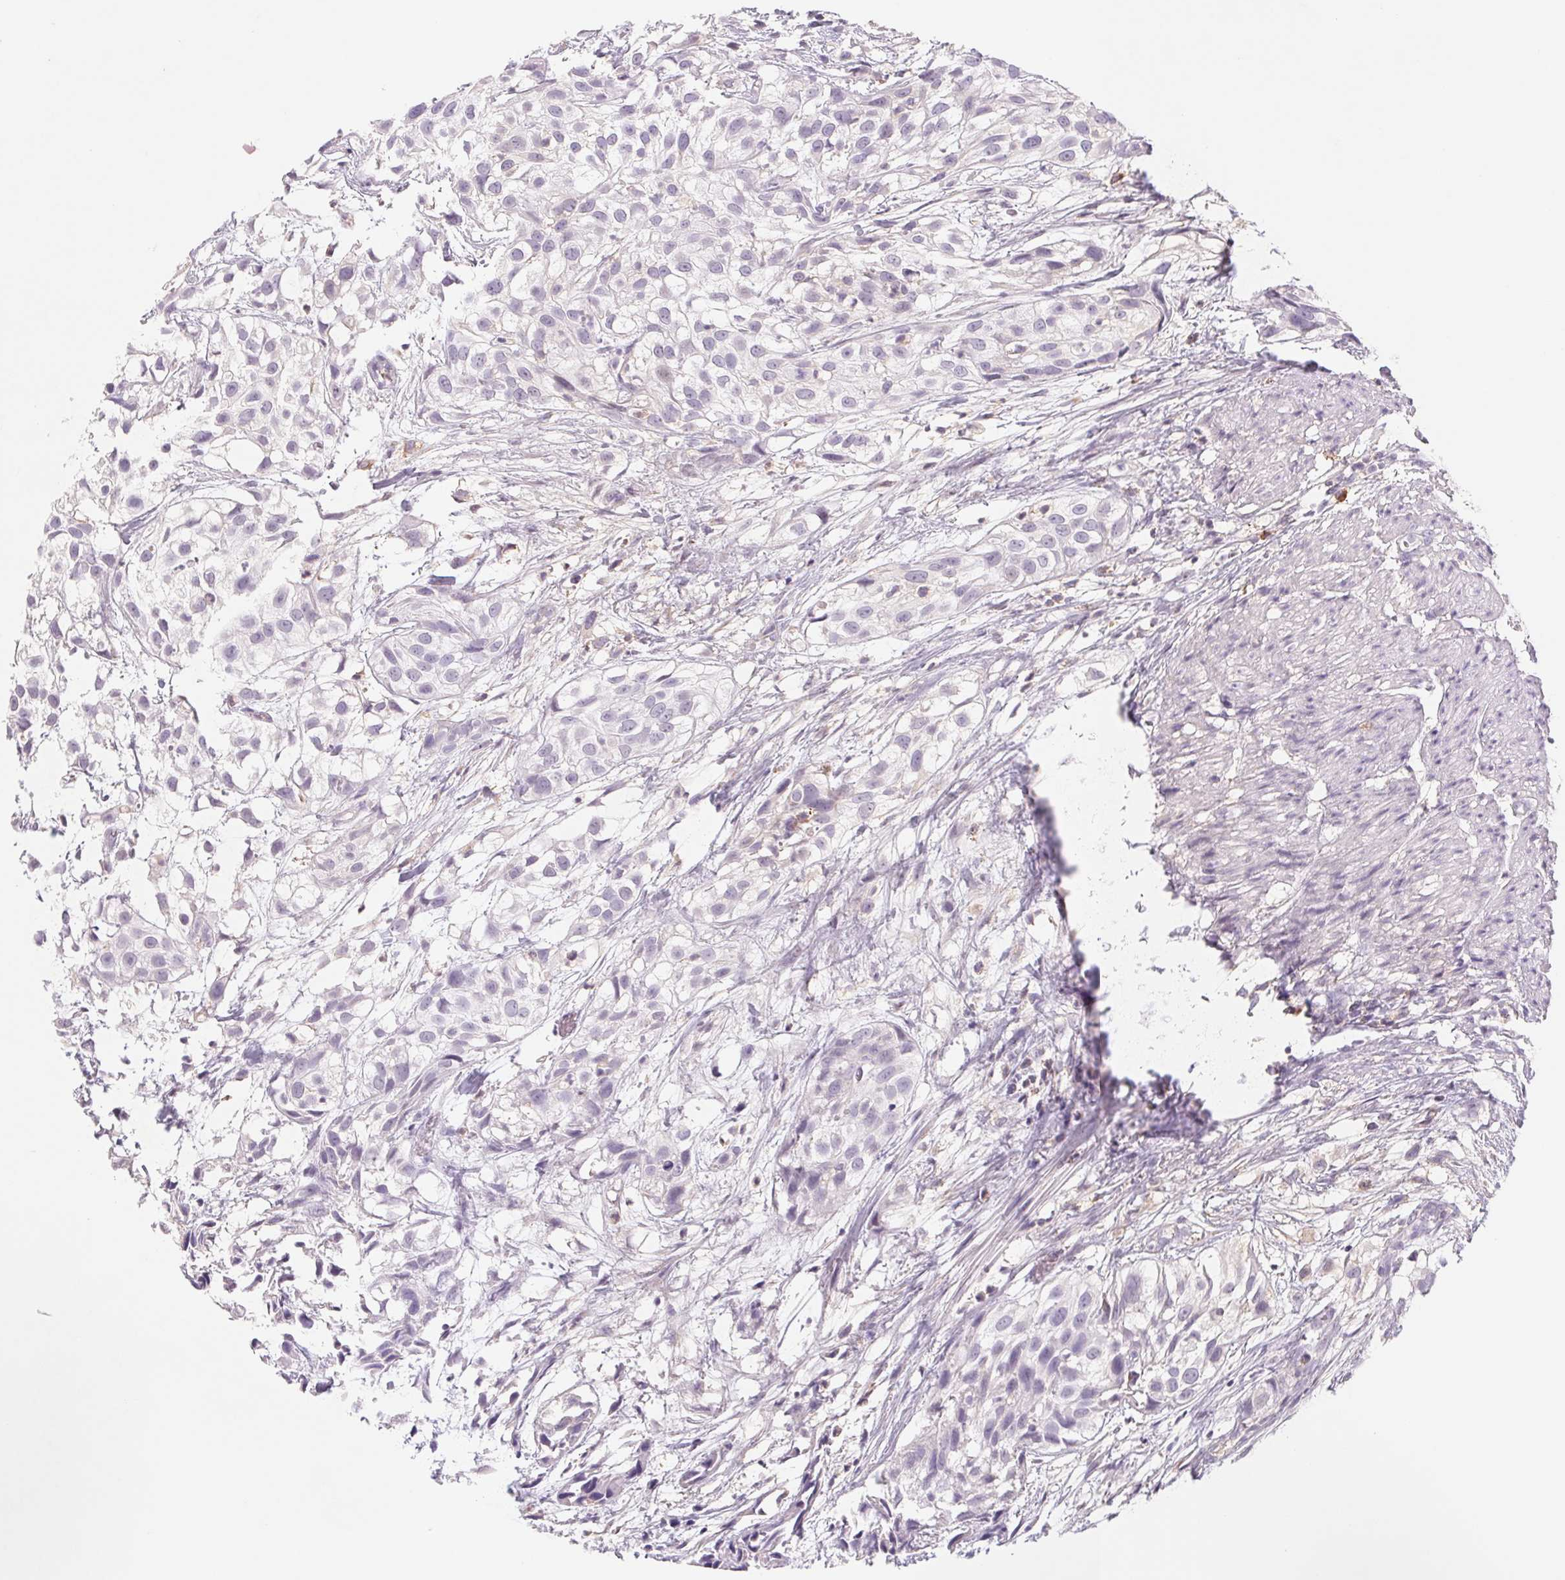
{"staining": {"intensity": "negative", "quantity": "none", "location": "none"}, "tissue": "urothelial cancer", "cell_type": "Tumor cells", "image_type": "cancer", "snomed": [{"axis": "morphology", "description": "Urothelial carcinoma, High grade"}, {"axis": "topography", "description": "Urinary bladder"}], "caption": "IHC of urothelial carcinoma (high-grade) demonstrates no staining in tumor cells.", "gene": "KIF26A", "patient": {"sex": "male", "age": 56}}